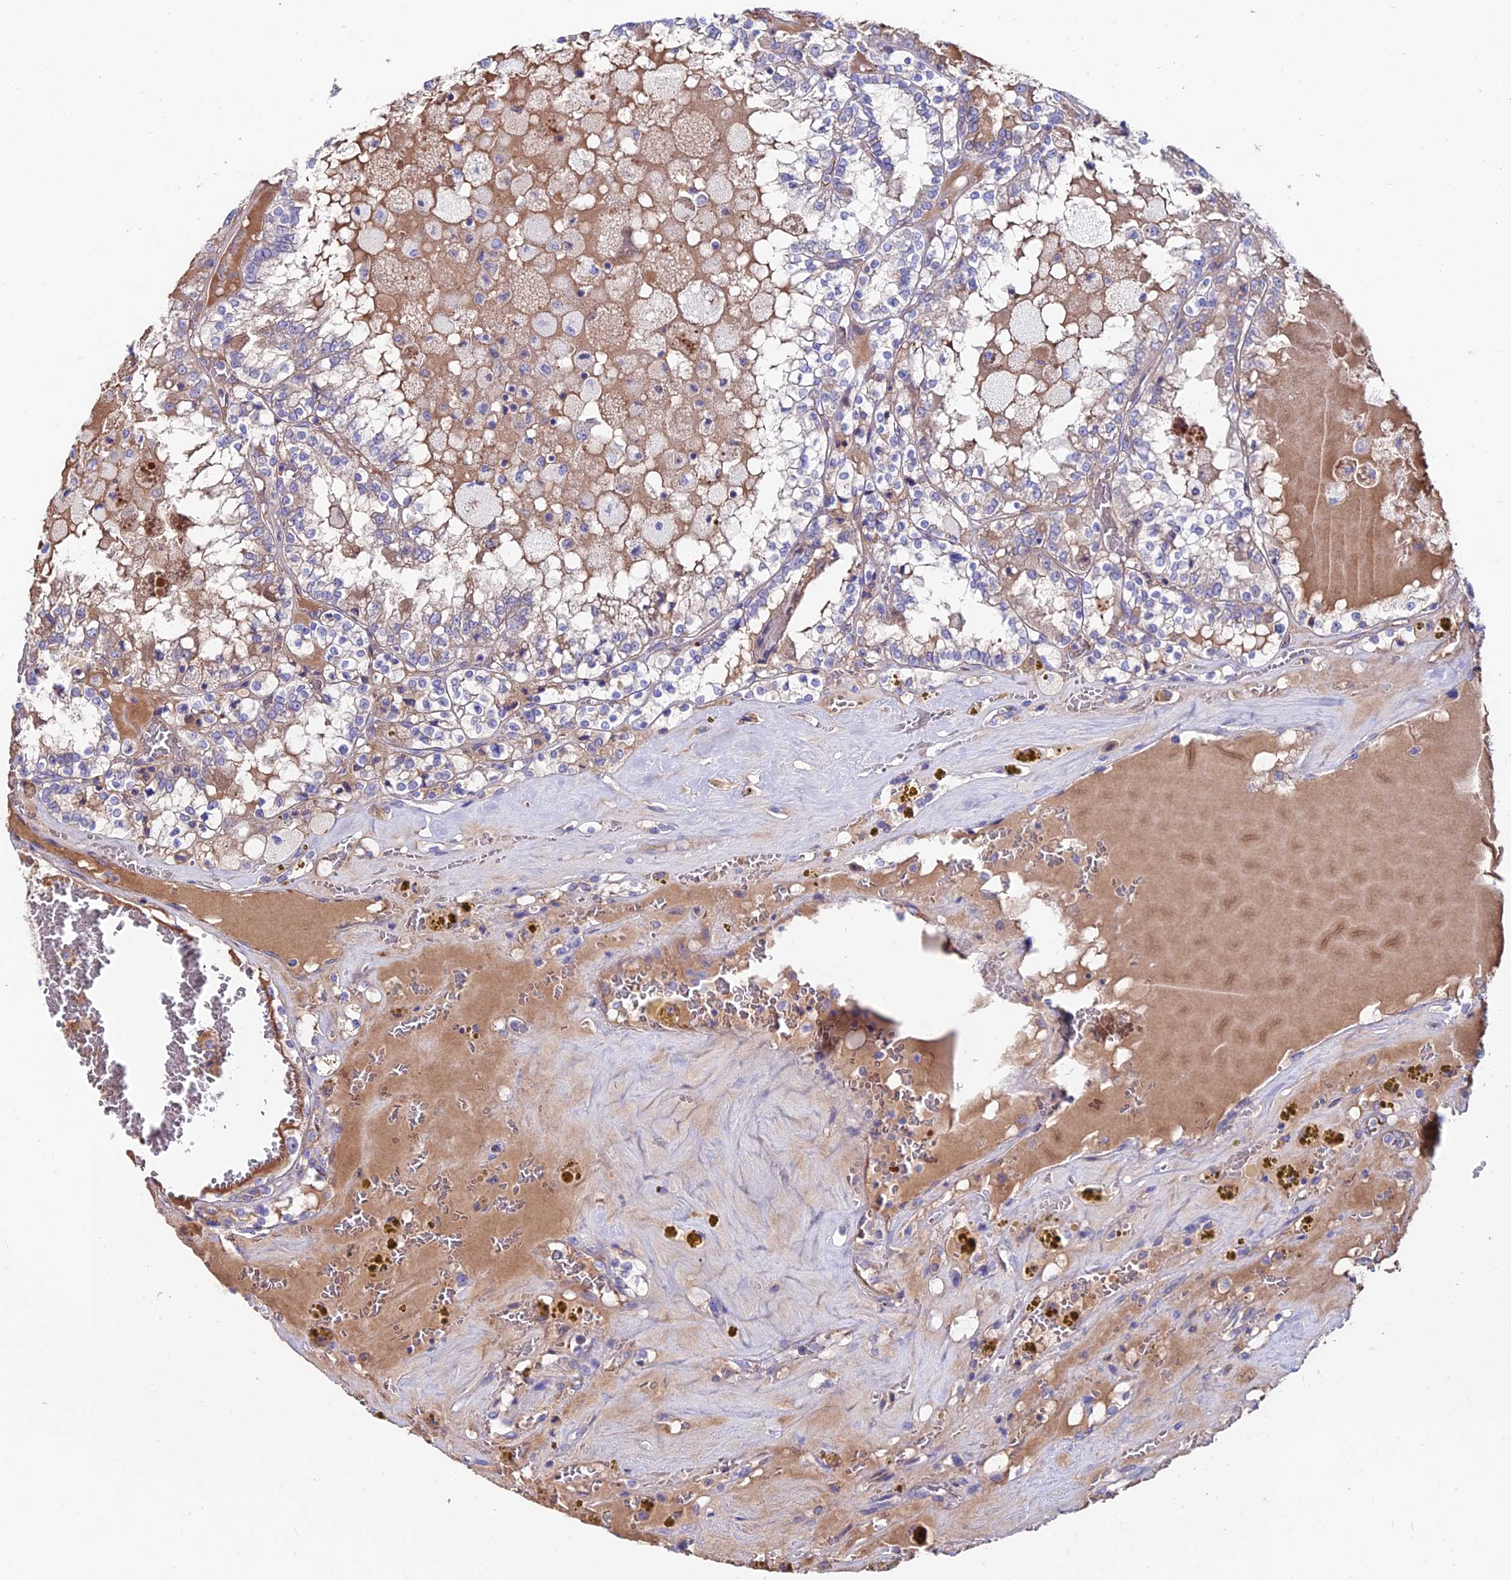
{"staining": {"intensity": "negative", "quantity": "none", "location": "none"}, "tissue": "renal cancer", "cell_type": "Tumor cells", "image_type": "cancer", "snomed": [{"axis": "morphology", "description": "Adenocarcinoma, NOS"}, {"axis": "topography", "description": "Kidney"}], "caption": "A high-resolution histopathology image shows immunohistochemistry (IHC) staining of adenocarcinoma (renal), which shows no significant positivity in tumor cells.", "gene": "SLC25A16", "patient": {"sex": "female", "age": 56}}